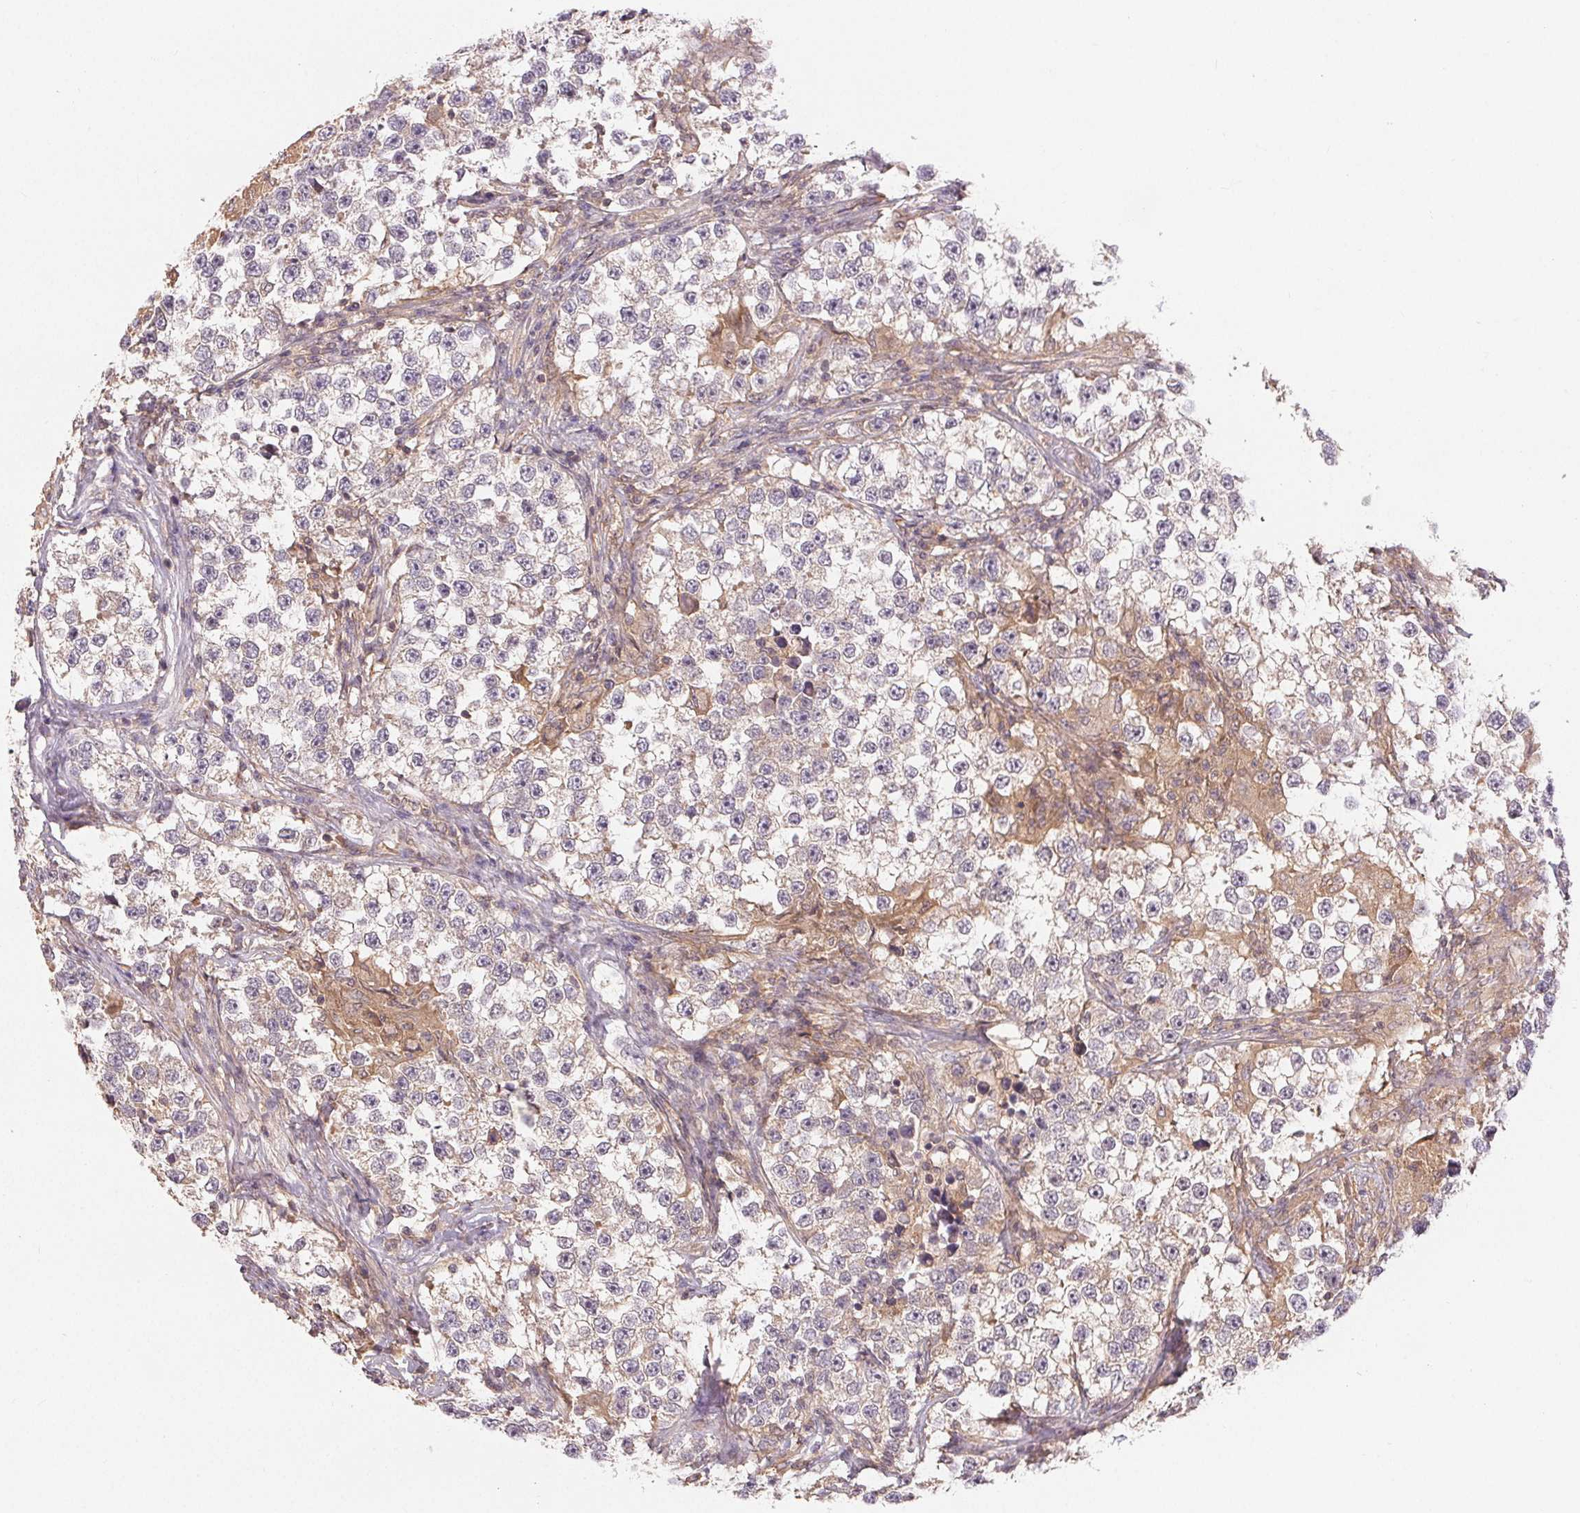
{"staining": {"intensity": "weak", "quantity": "<25%", "location": "cytoplasmic/membranous"}, "tissue": "testis cancer", "cell_type": "Tumor cells", "image_type": "cancer", "snomed": [{"axis": "morphology", "description": "Seminoma, NOS"}, {"axis": "topography", "description": "Testis"}], "caption": "Image shows no significant protein expression in tumor cells of testis cancer (seminoma).", "gene": "MAPKAPK2", "patient": {"sex": "male", "age": 46}}